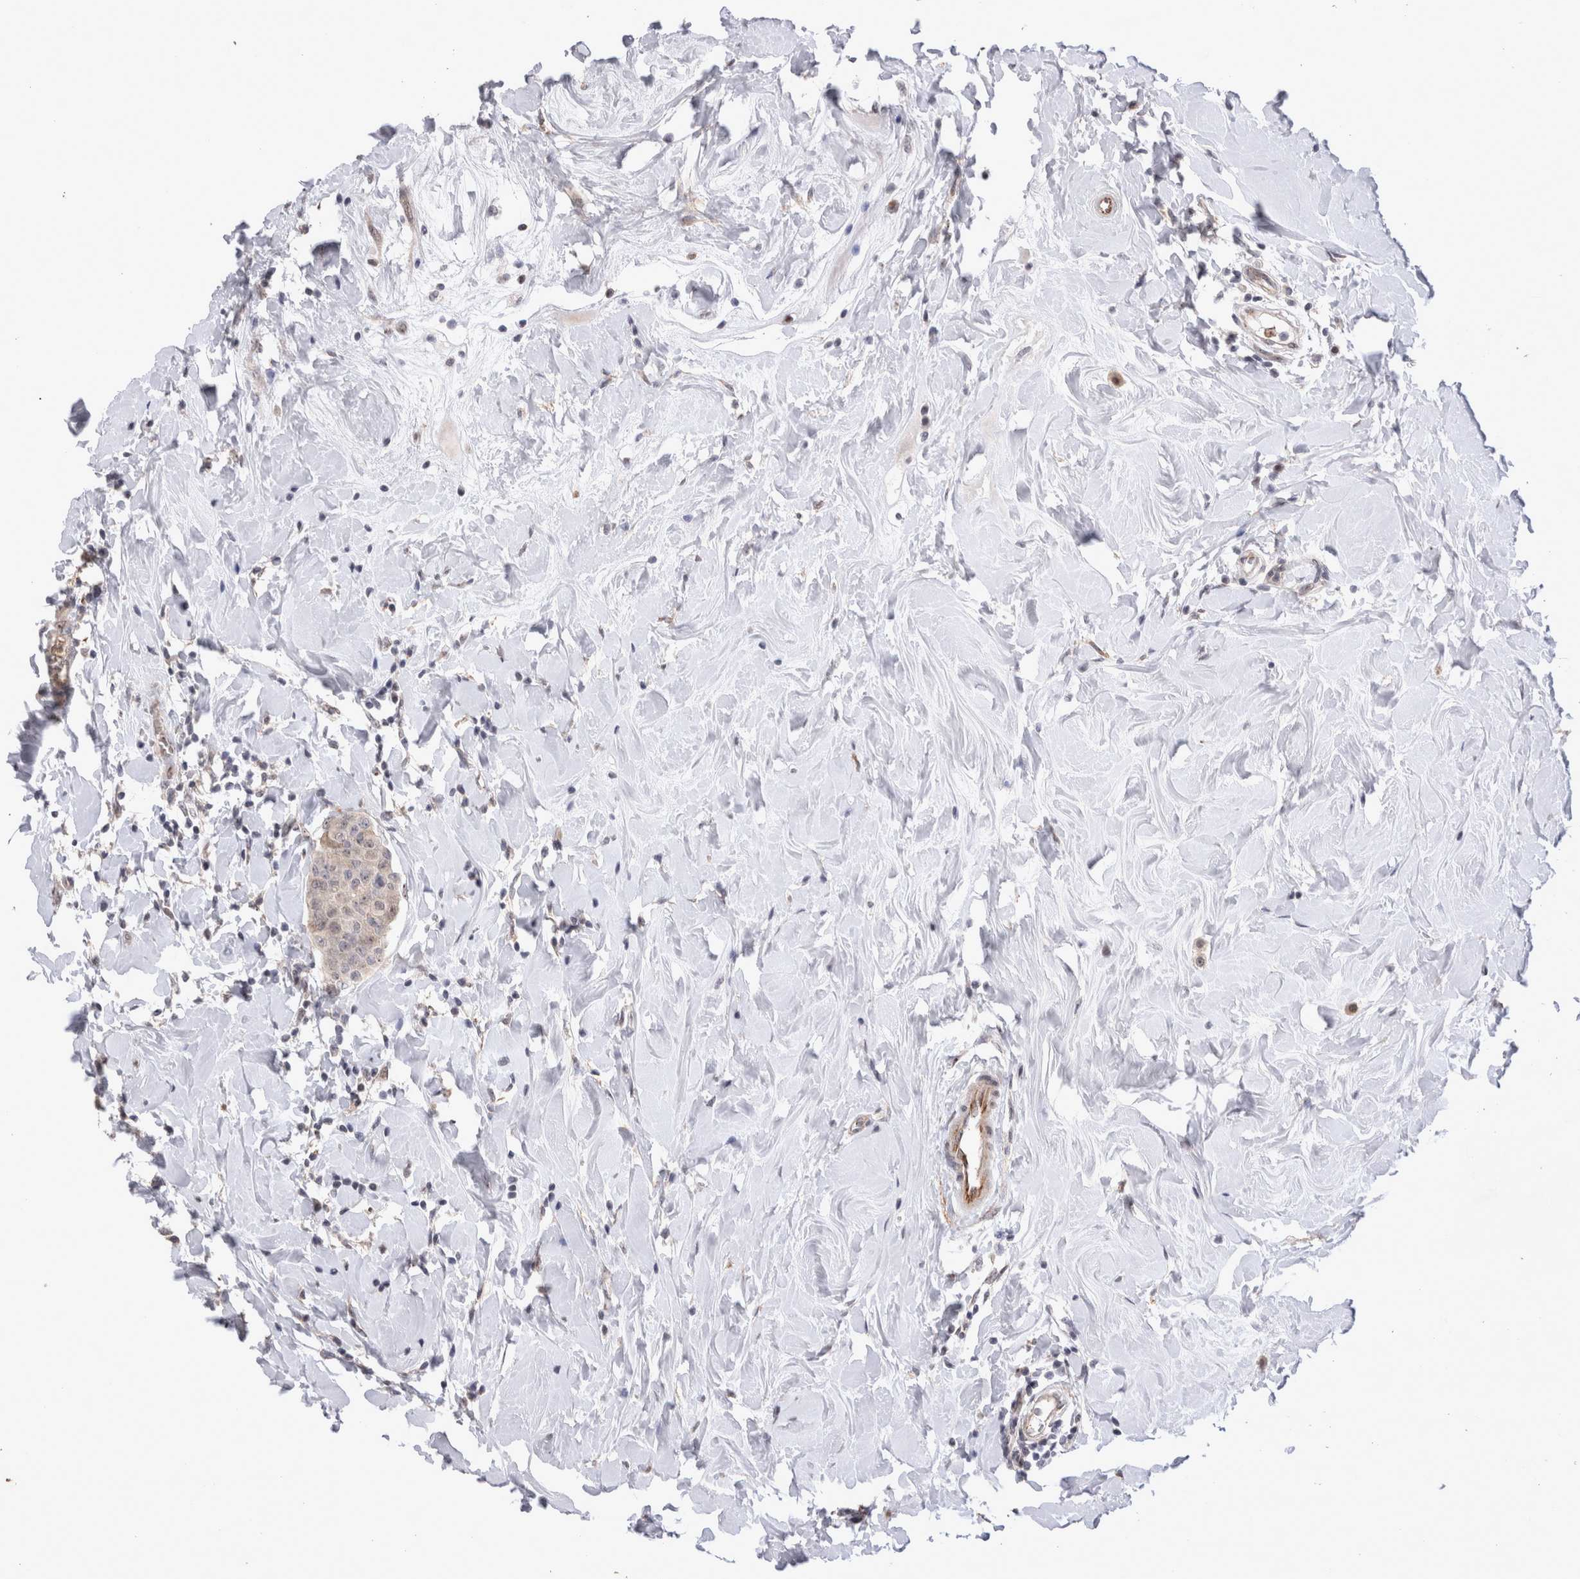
{"staining": {"intensity": "weak", "quantity": ">75%", "location": "cytoplasmic/membranous"}, "tissue": "breast cancer", "cell_type": "Tumor cells", "image_type": "cancer", "snomed": [{"axis": "morphology", "description": "Normal tissue, NOS"}, {"axis": "morphology", "description": "Duct carcinoma"}, {"axis": "topography", "description": "Breast"}], "caption": "Immunohistochemistry (IHC) of infiltrating ductal carcinoma (breast) displays low levels of weak cytoplasmic/membranous staining in approximately >75% of tumor cells. The staining was performed using DAB (3,3'-diaminobenzidine) to visualize the protein expression in brown, while the nuclei were stained in blue with hematoxylin (Magnification: 20x).", "gene": "STK11", "patient": {"sex": "female", "age": 40}}